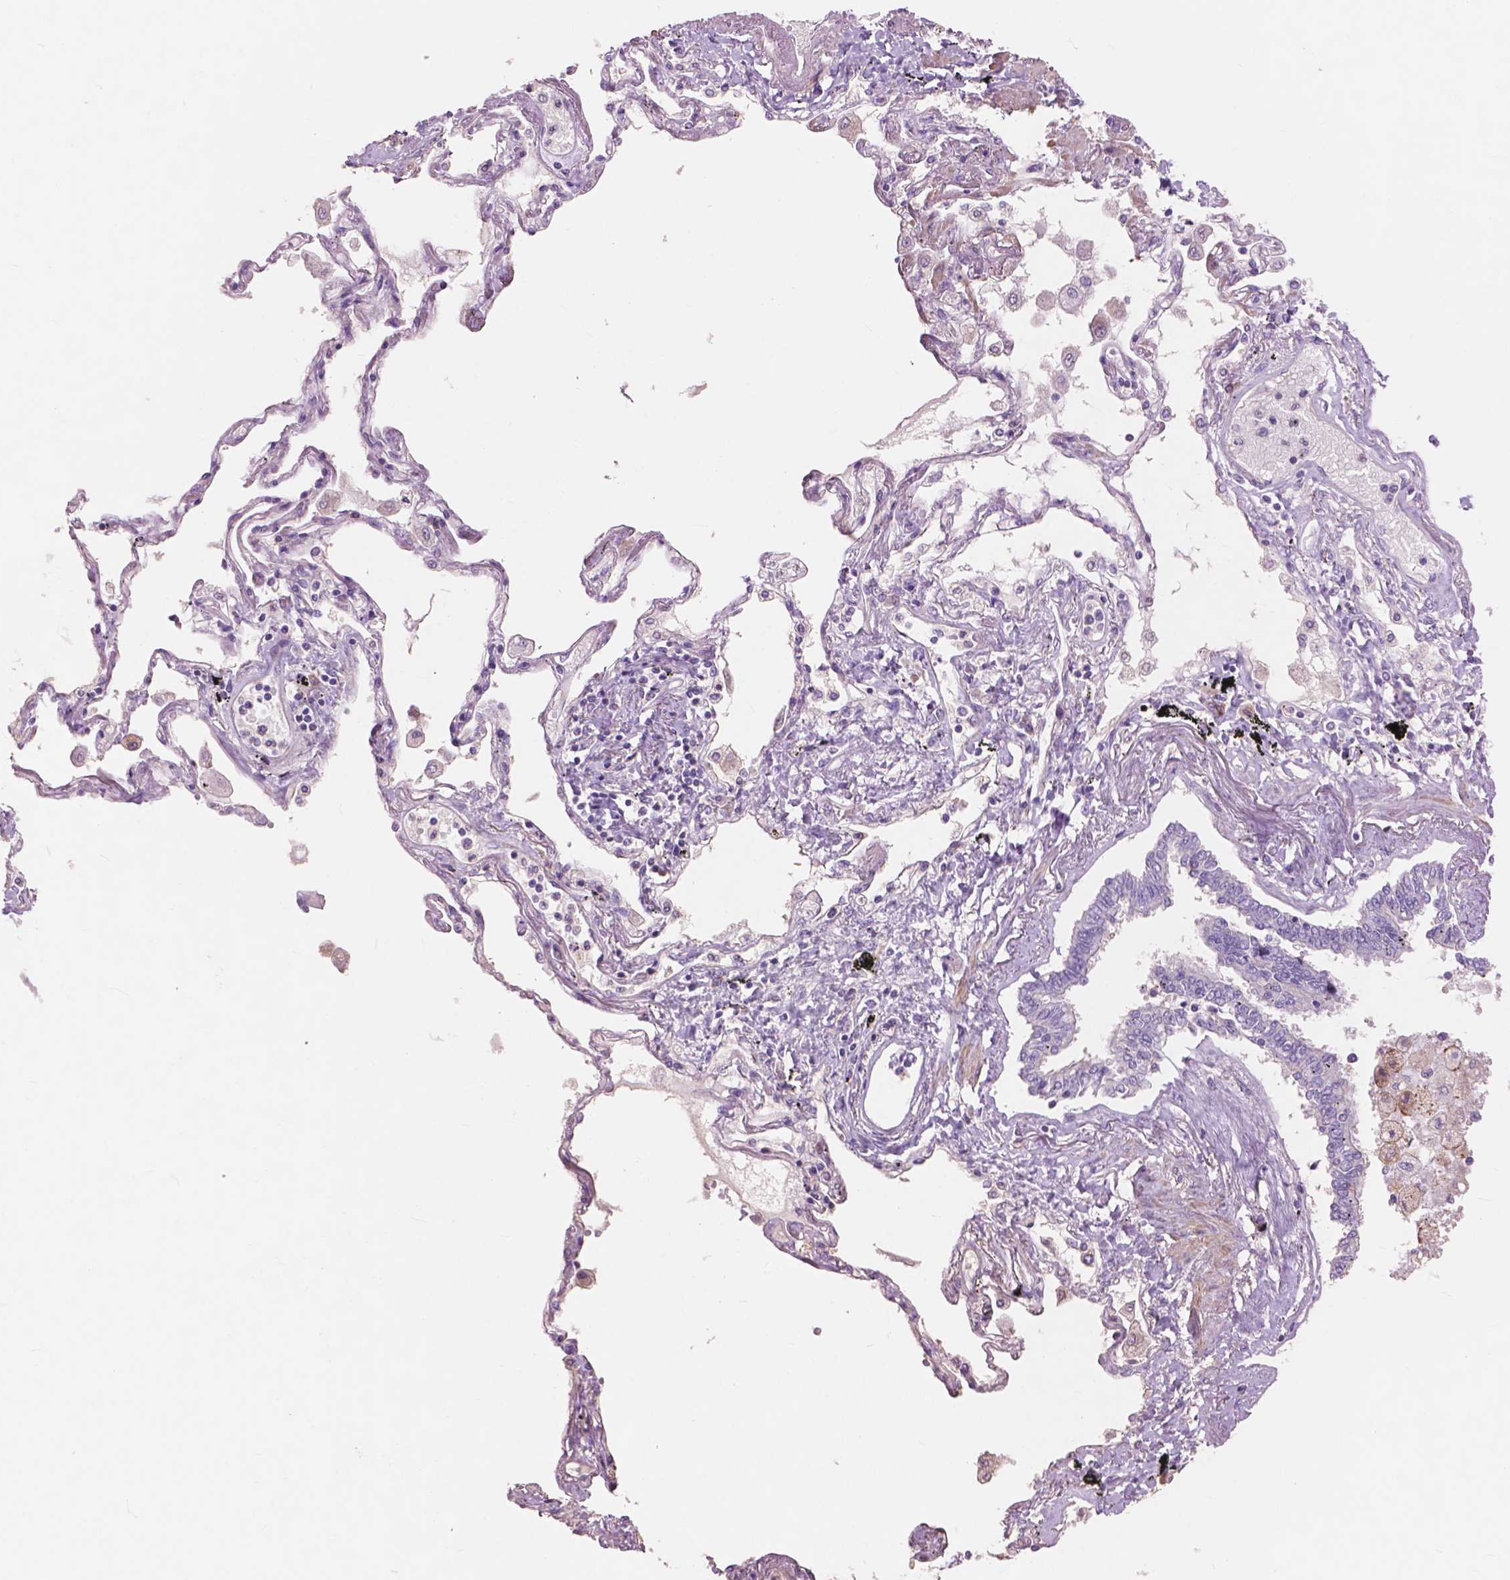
{"staining": {"intensity": "negative", "quantity": "none", "location": "none"}, "tissue": "lung", "cell_type": "Alveolar cells", "image_type": "normal", "snomed": [{"axis": "morphology", "description": "Normal tissue, NOS"}, {"axis": "morphology", "description": "Adenocarcinoma, NOS"}, {"axis": "topography", "description": "Cartilage tissue"}, {"axis": "topography", "description": "Lung"}], "caption": "An IHC image of unremarkable lung is shown. There is no staining in alveolar cells of lung. (DAB immunohistochemistry with hematoxylin counter stain).", "gene": "FNIP1", "patient": {"sex": "female", "age": 67}}